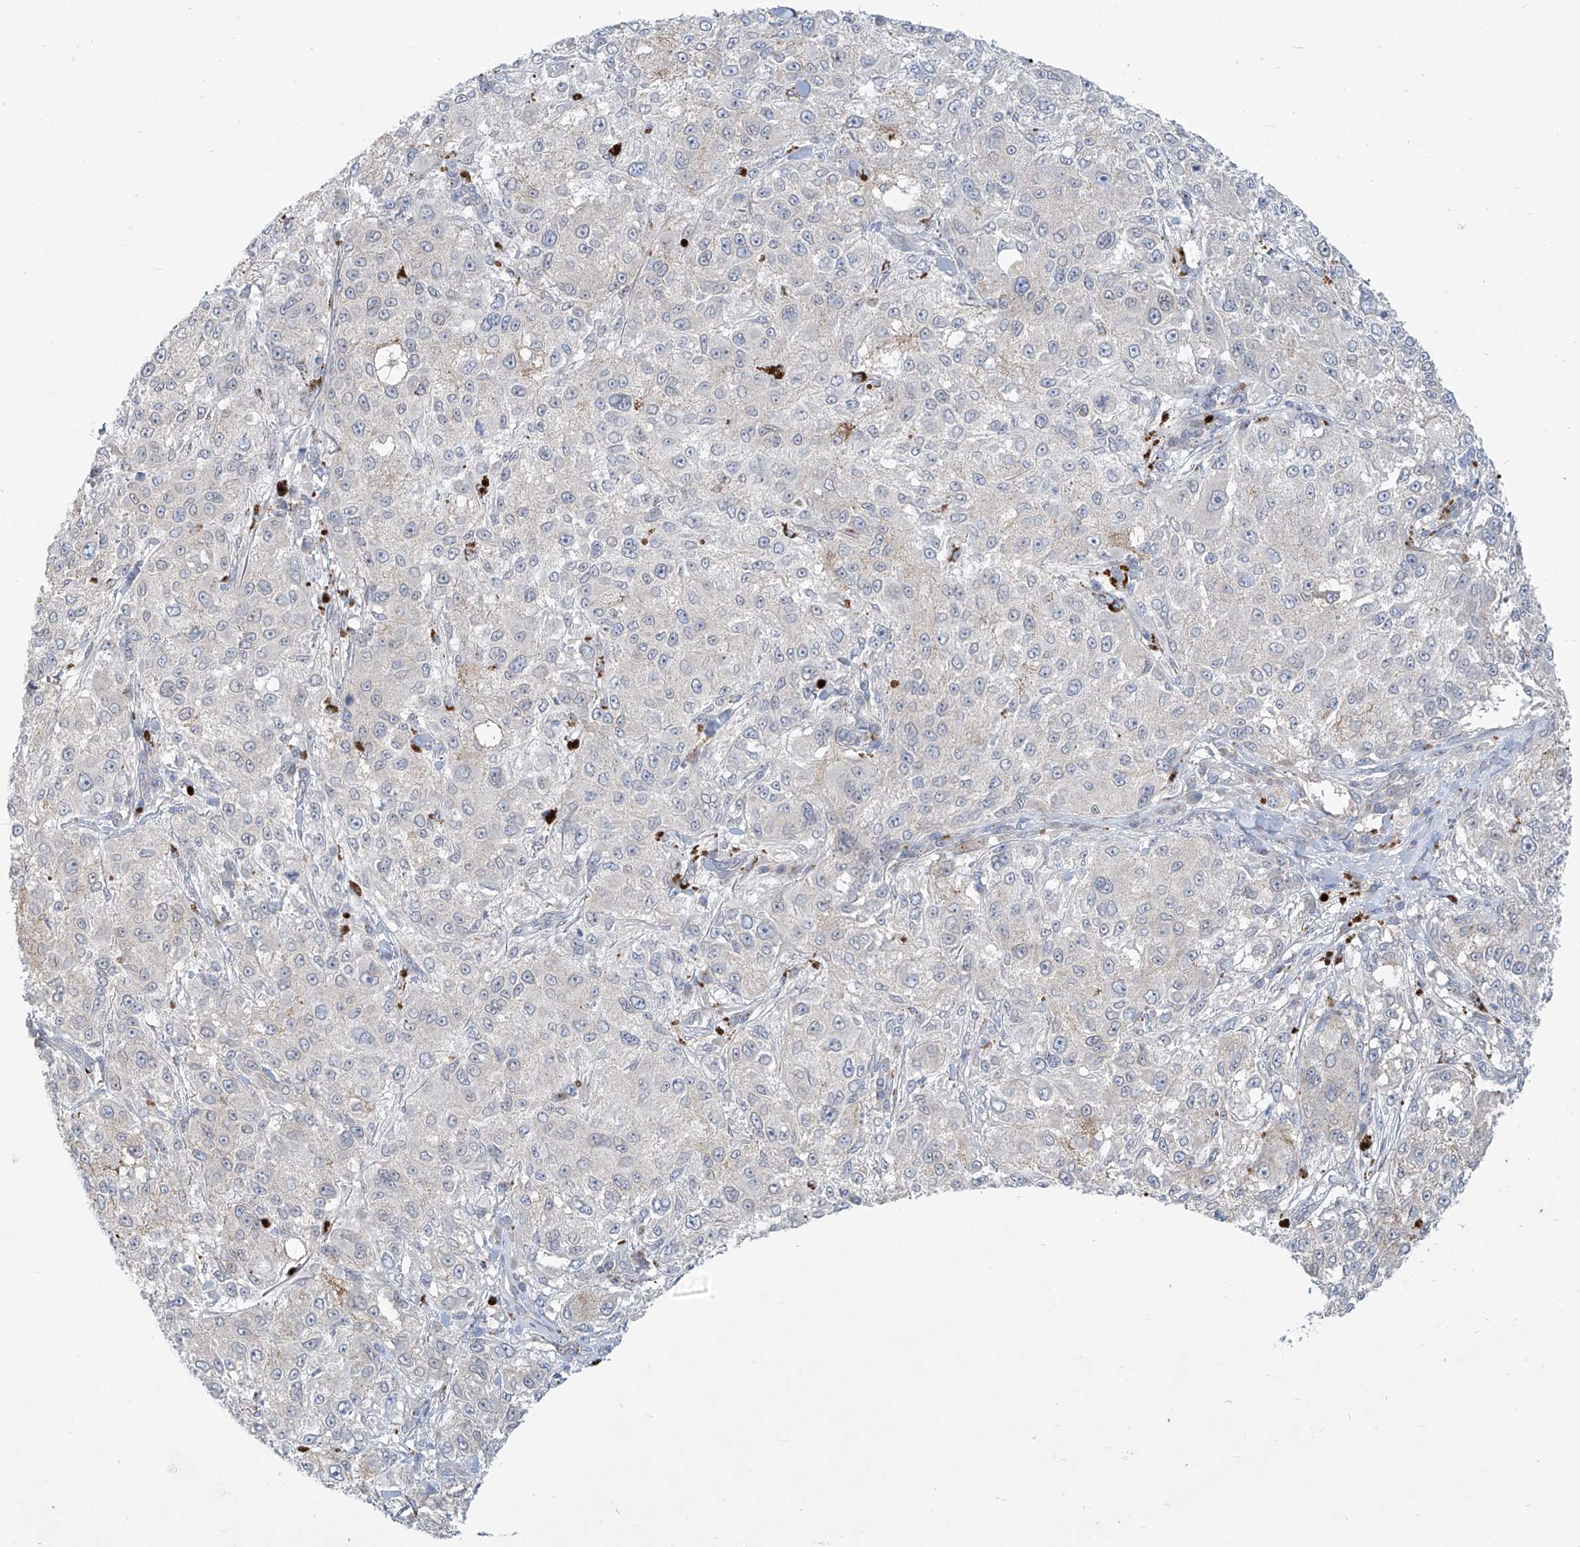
{"staining": {"intensity": "negative", "quantity": "none", "location": "none"}, "tissue": "melanoma", "cell_type": "Tumor cells", "image_type": "cancer", "snomed": [{"axis": "morphology", "description": "Necrosis, NOS"}, {"axis": "morphology", "description": "Malignant melanoma, NOS"}, {"axis": "topography", "description": "Skin"}], "caption": "Immunohistochemistry image of neoplastic tissue: human malignant melanoma stained with DAB (3,3'-diaminobenzidine) demonstrates no significant protein positivity in tumor cells. (Brightfield microscopy of DAB (3,3'-diaminobenzidine) IHC at high magnification).", "gene": "KRTAP25-1", "patient": {"sex": "female", "age": 87}}